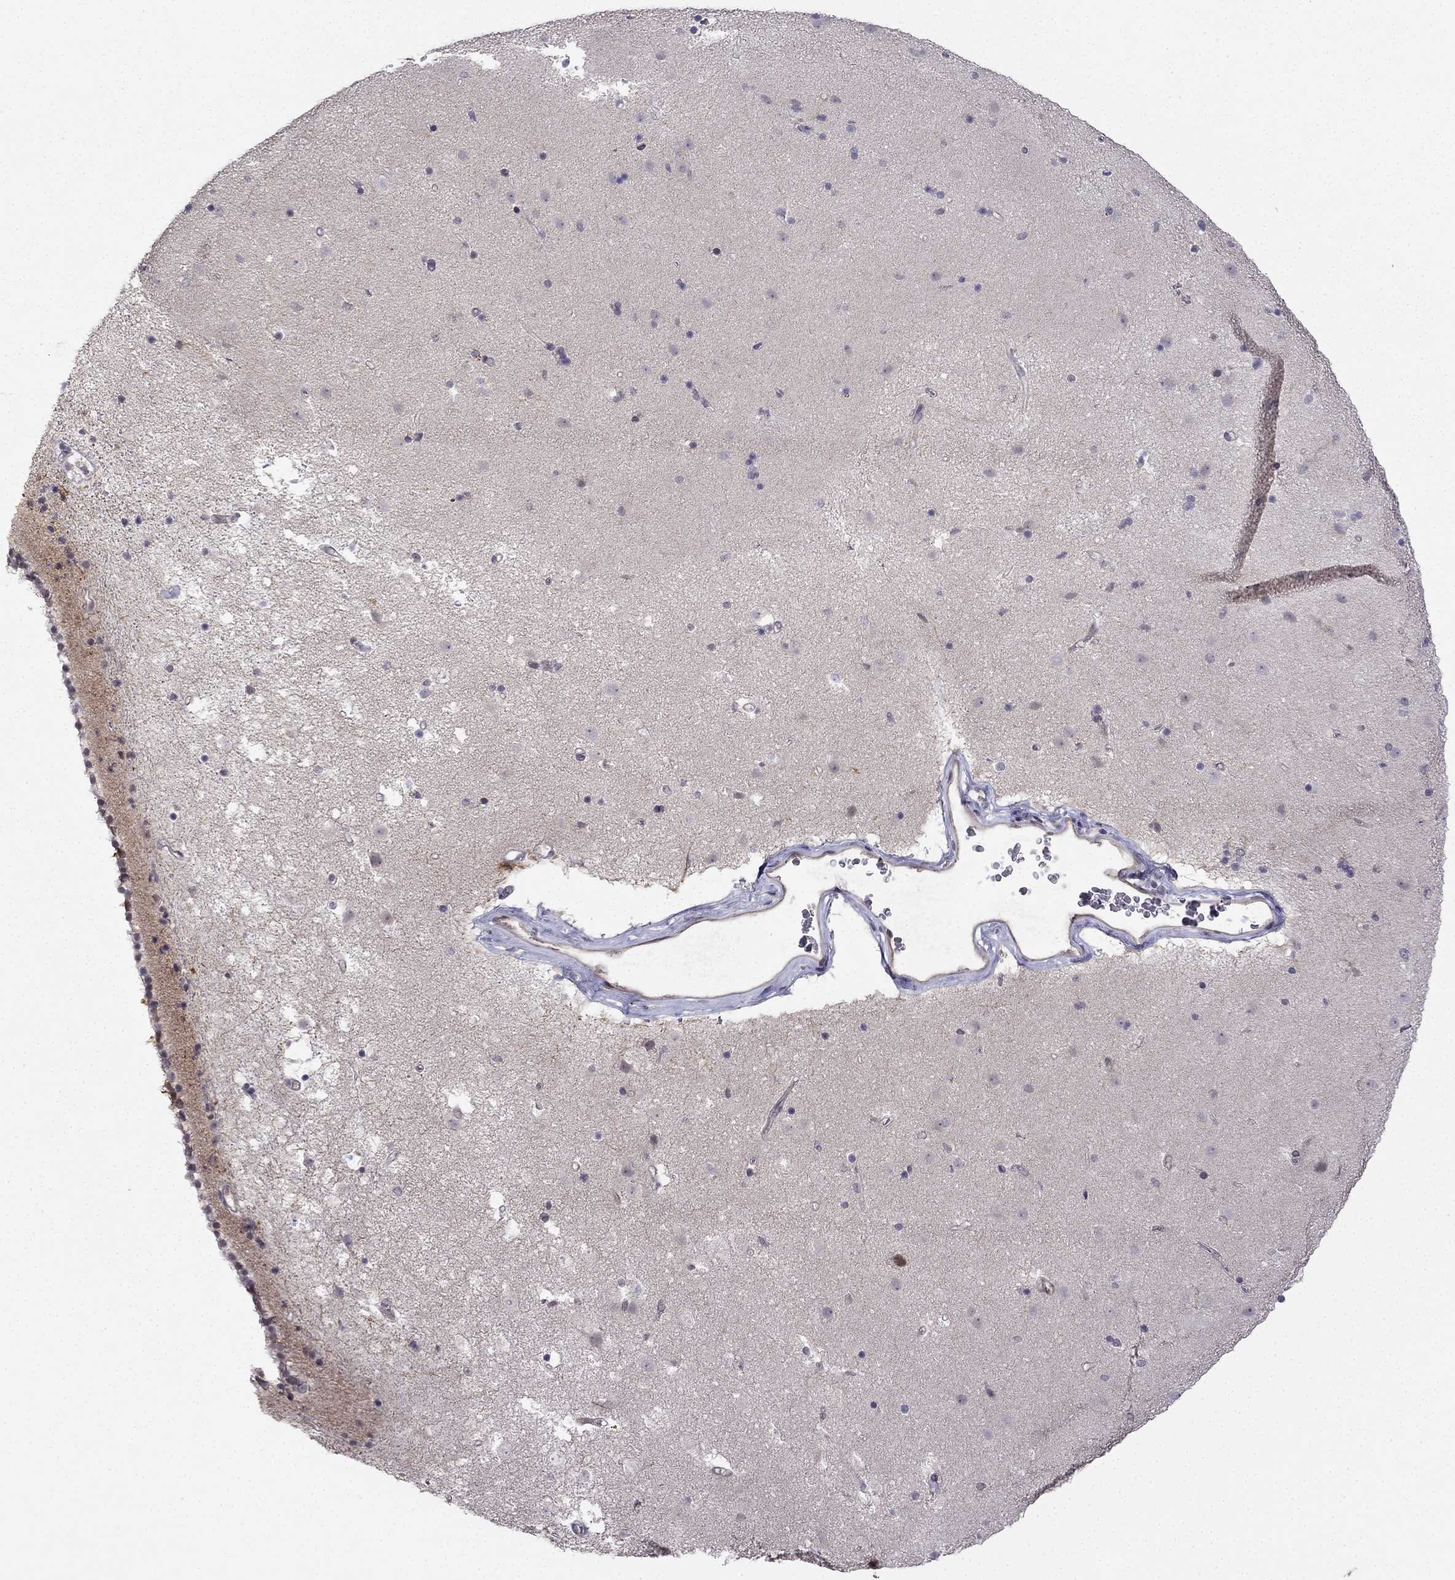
{"staining": {"intensity": "negative", "quantity": "none", "location": "none"}, "tissue": "caudate", "cell_type": "Glial cells", "image_type": "normal", "snomed": [{"axis": "morphology", "description": "Normal tissue, NOS"}, {"axis": "topography", "description": "Lateral ventricle wall"}], "caption": "Human caudate stained for a protein using immunohistochemistry (IHC) exhibits no expression in glial cells.", "gene": "CHST8", "patient": {"sex": "female", "age": 71}}